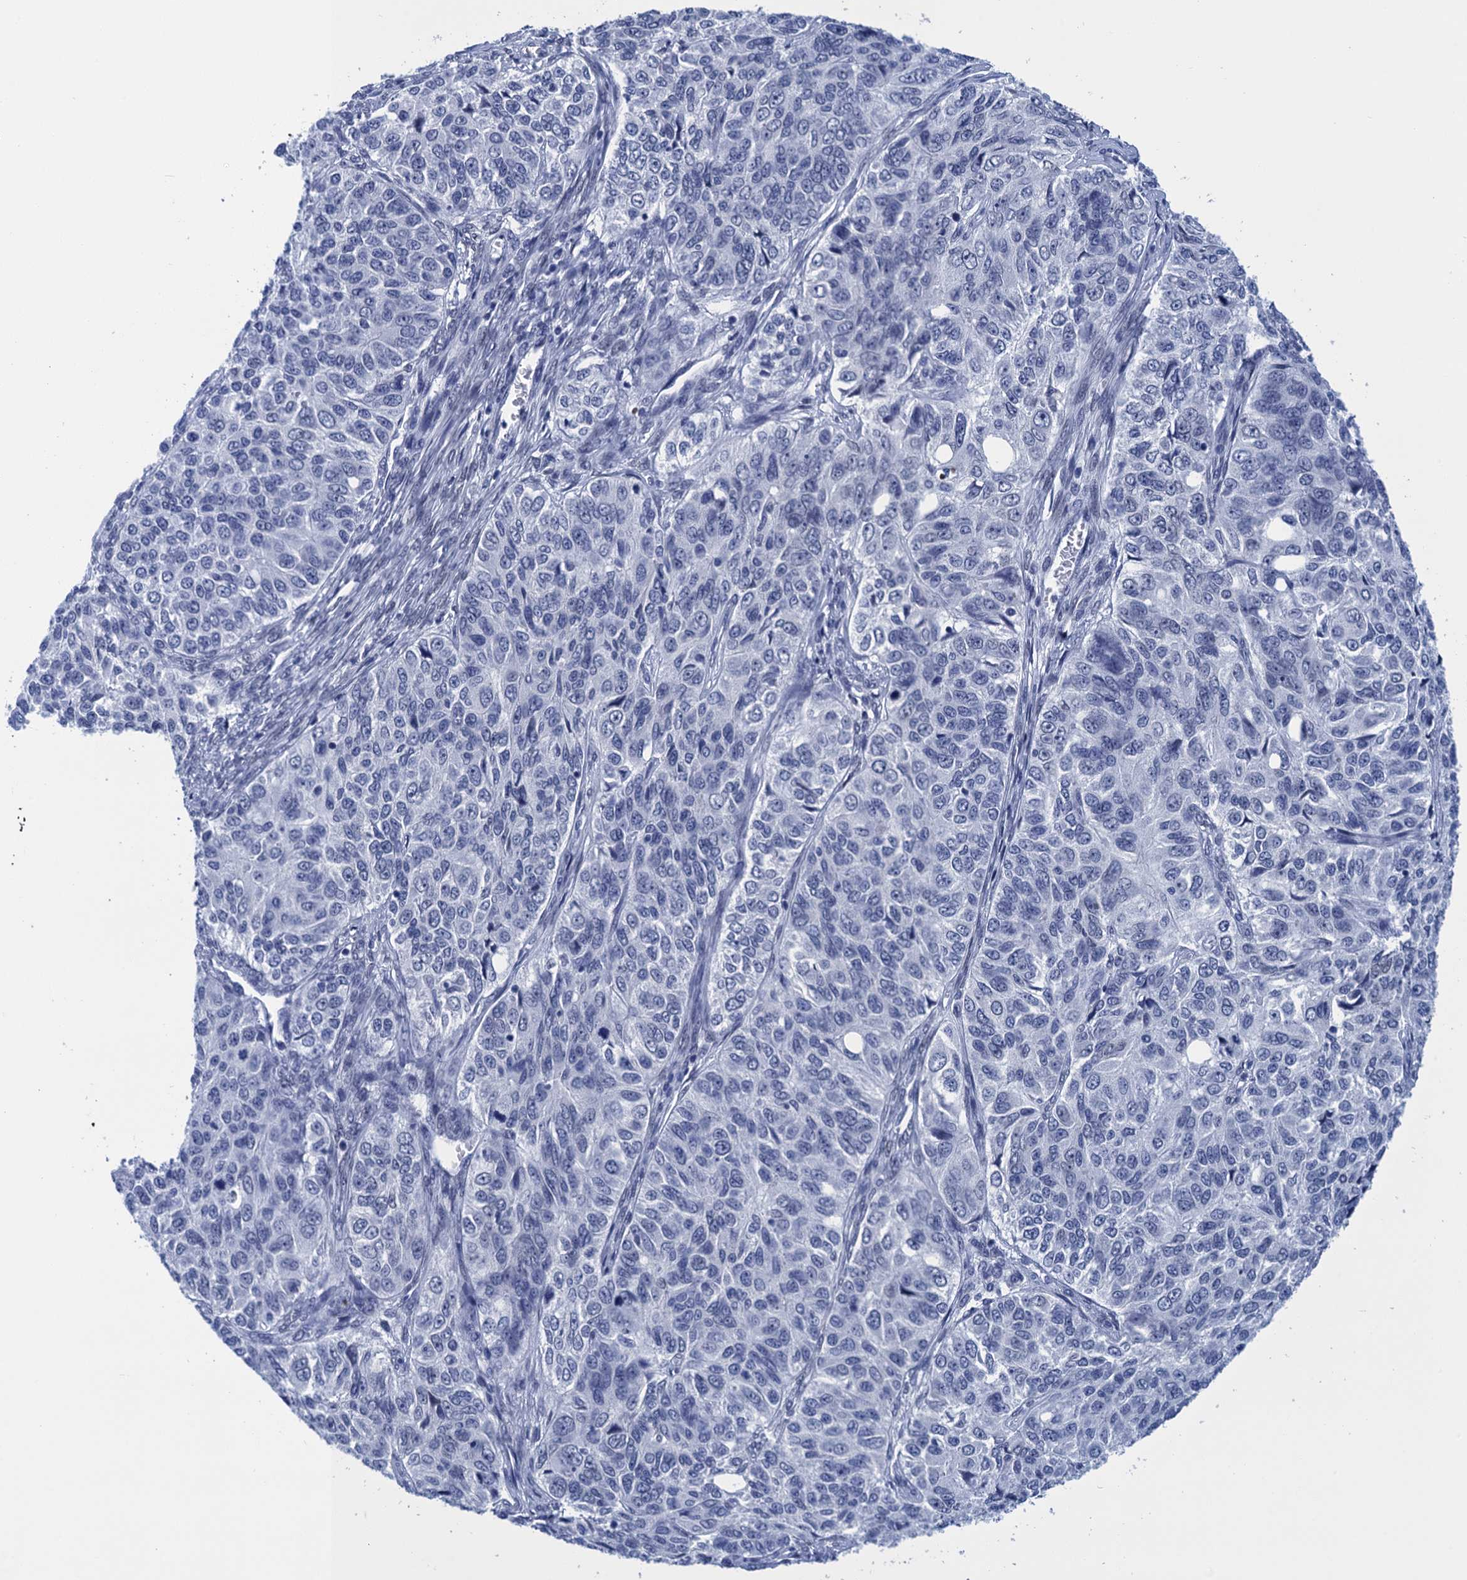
{"staining": {"intensity": "negative", "quantity": "none", "location": "none"}, "tissue": "ovarian cancer", "cell_type": "Tumor cells", "image_type": "cancer", "snomed": [{"axis": "morphology", "description": "Carcinoma, endometroid"}, {"axis": "topography", "description": "Ovary"}], "caption": "Immunohistochemistry of ovarian cancer (endometroid carcinoma) demonstrates no staining in tumor cells.", "gene": "METTL25", "patient": {"sex": "female", "age": 51}}